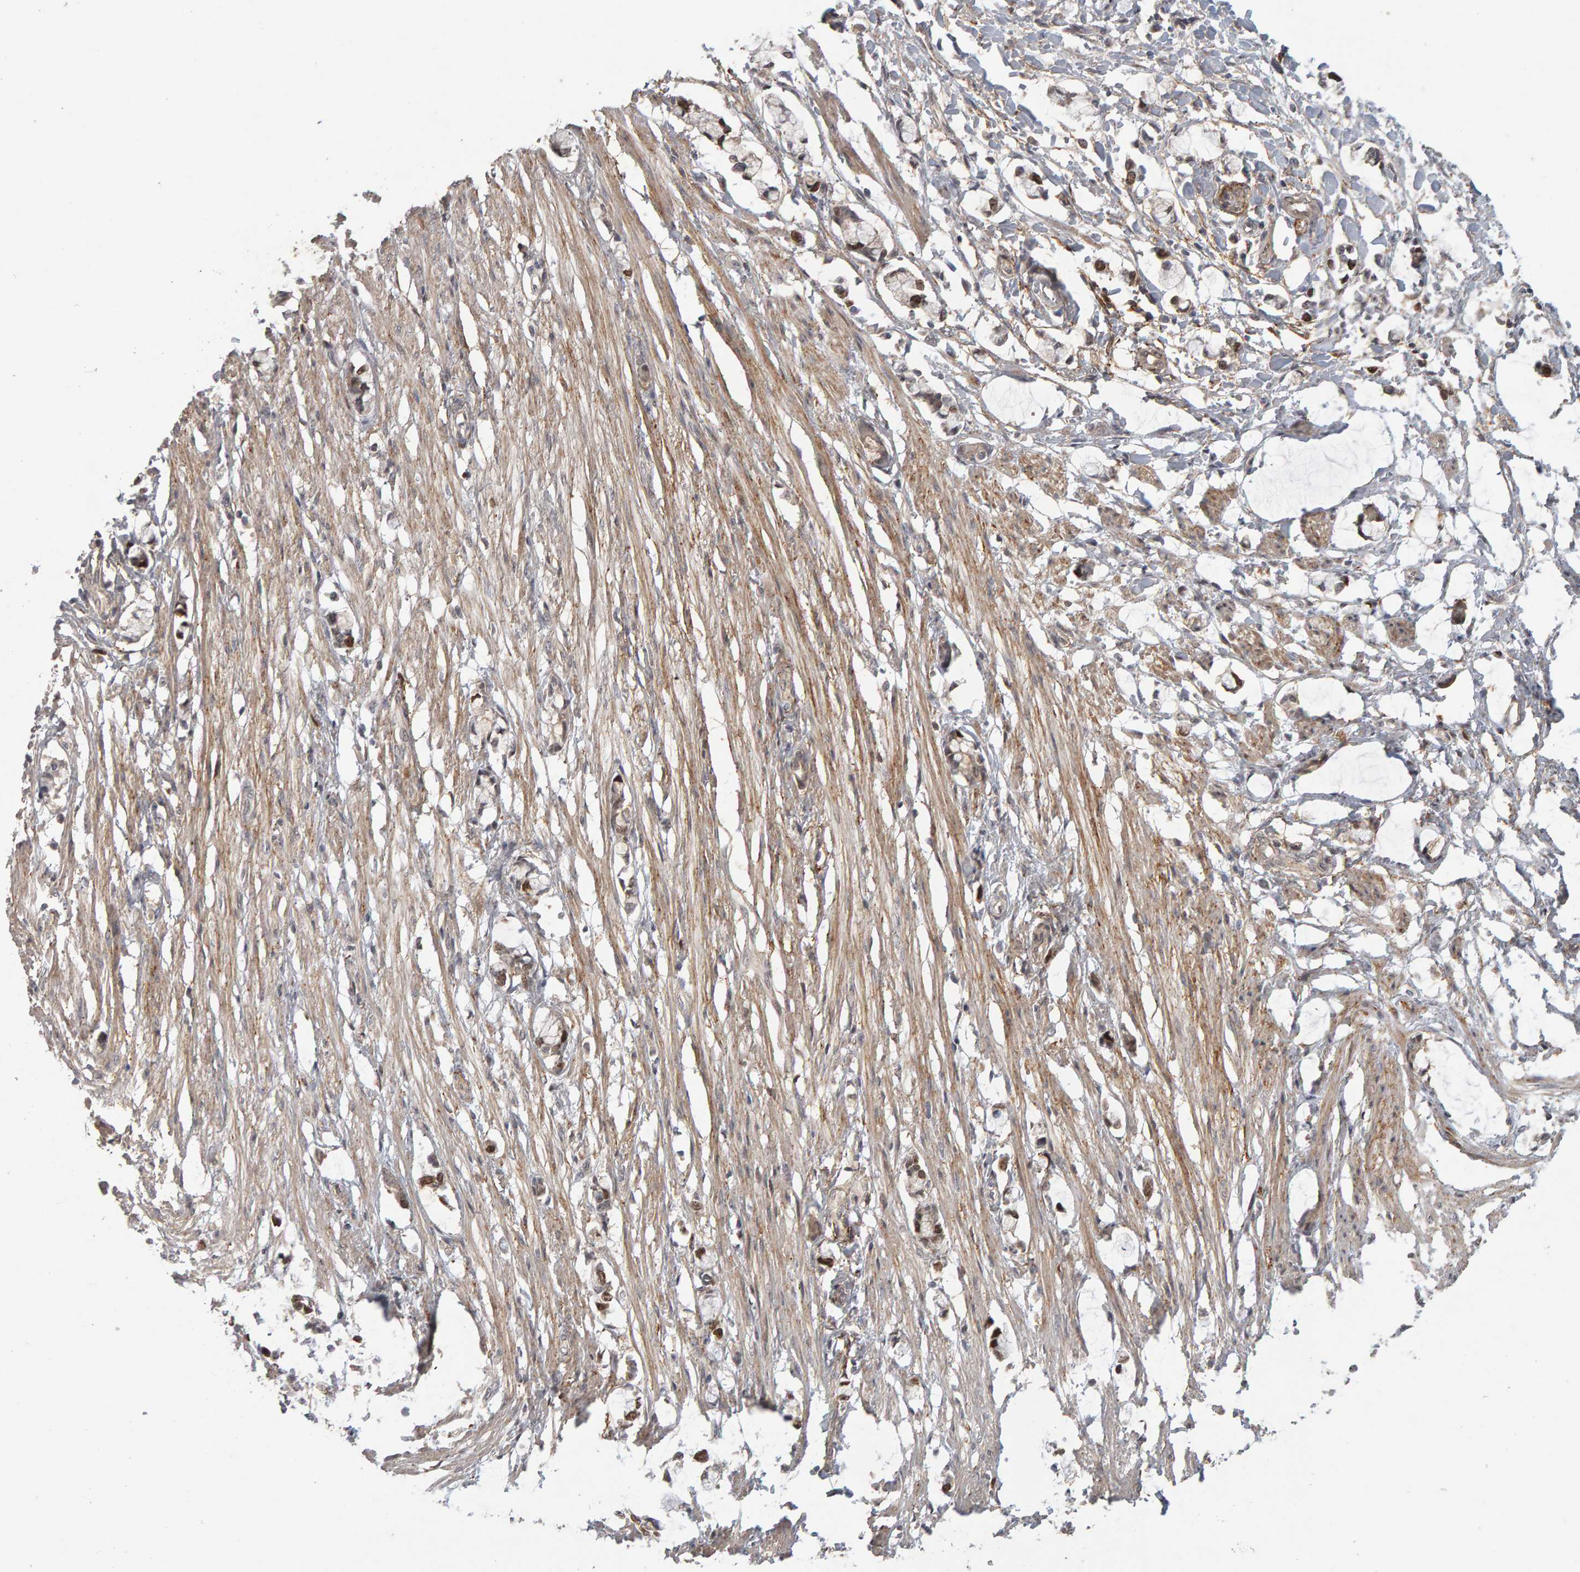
{"staining": {"intensity": "weak", "quantity": "25%-75%", "location": "cytoplasmic/membranous"}, "tissue": "smooth muscle", "cell_type": "Smooth muscle cells", "image_type": "normal", "snomed": [{"axis": "morphology", "description": "Normal tissue, NOS"}, {"axis": "morphology", "description": "Adenocarcinoma, NOS"}, {"axis": "topography", "description": "Smooth muscle"}, {"axis": "topography", "description": "Colon"}], "caption": "DAB immunohistochemical staining of unremarkable smooth muscle displays weak cytoplasmic/membranous protein staining in approximately 25%-75% of smooth muscle cells. The protein is shown in brown color, while the nuclei are stained blue.", "gene": "CDCA5", "patient": {"sex": "male", "age": 14}}